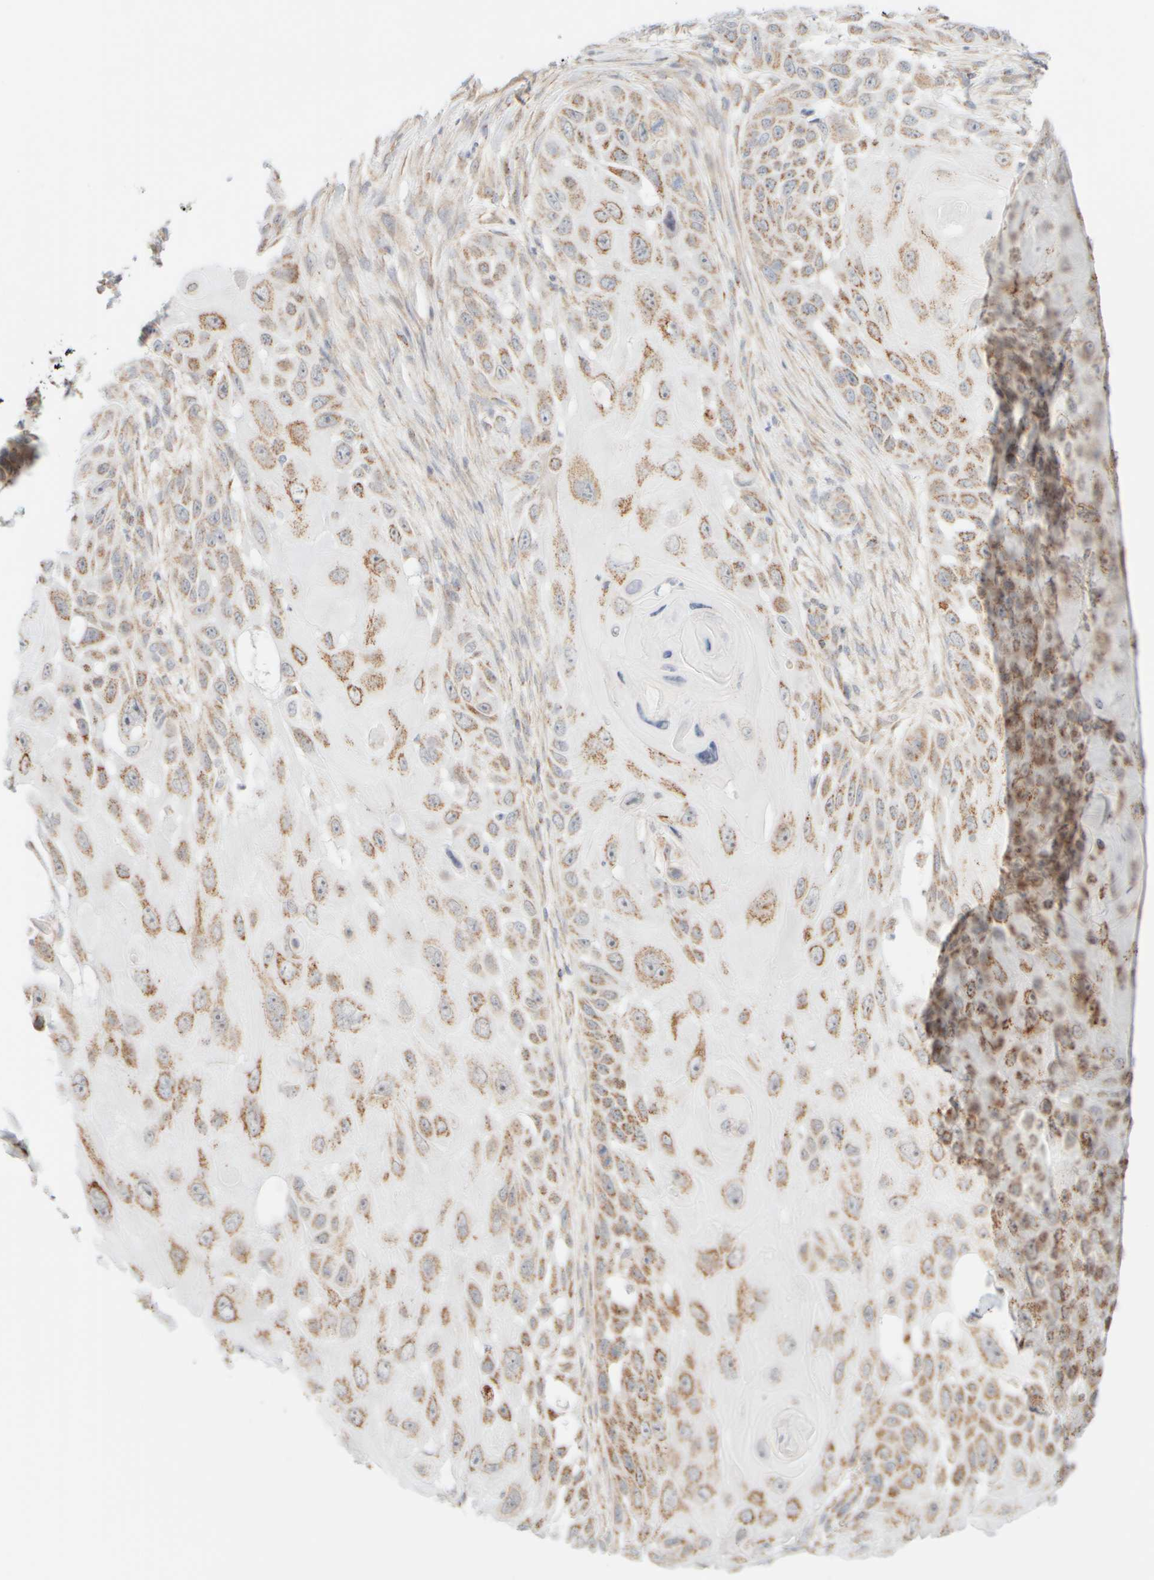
{"staining": {"intensity": "moderate", "quantity": ">75%", "location": "cytoplasmic/membranous"}, "tissue": "skin cancer", "cell_type": "Tumor cells", "image_type": "cancer", "snomed": [{"axis": "morphology", "description": "Squamous cell carcinoma, NOS"}, {"axis": "topography", "description": "Skin"}], "caption": "Protein expression analysis of skin cancer reveals moderate cytoplasmic/membranous expression in approximately >75% of tumor cells.", "gene": "PPM1K", "patient": {"sex": "female", "age": 44}}